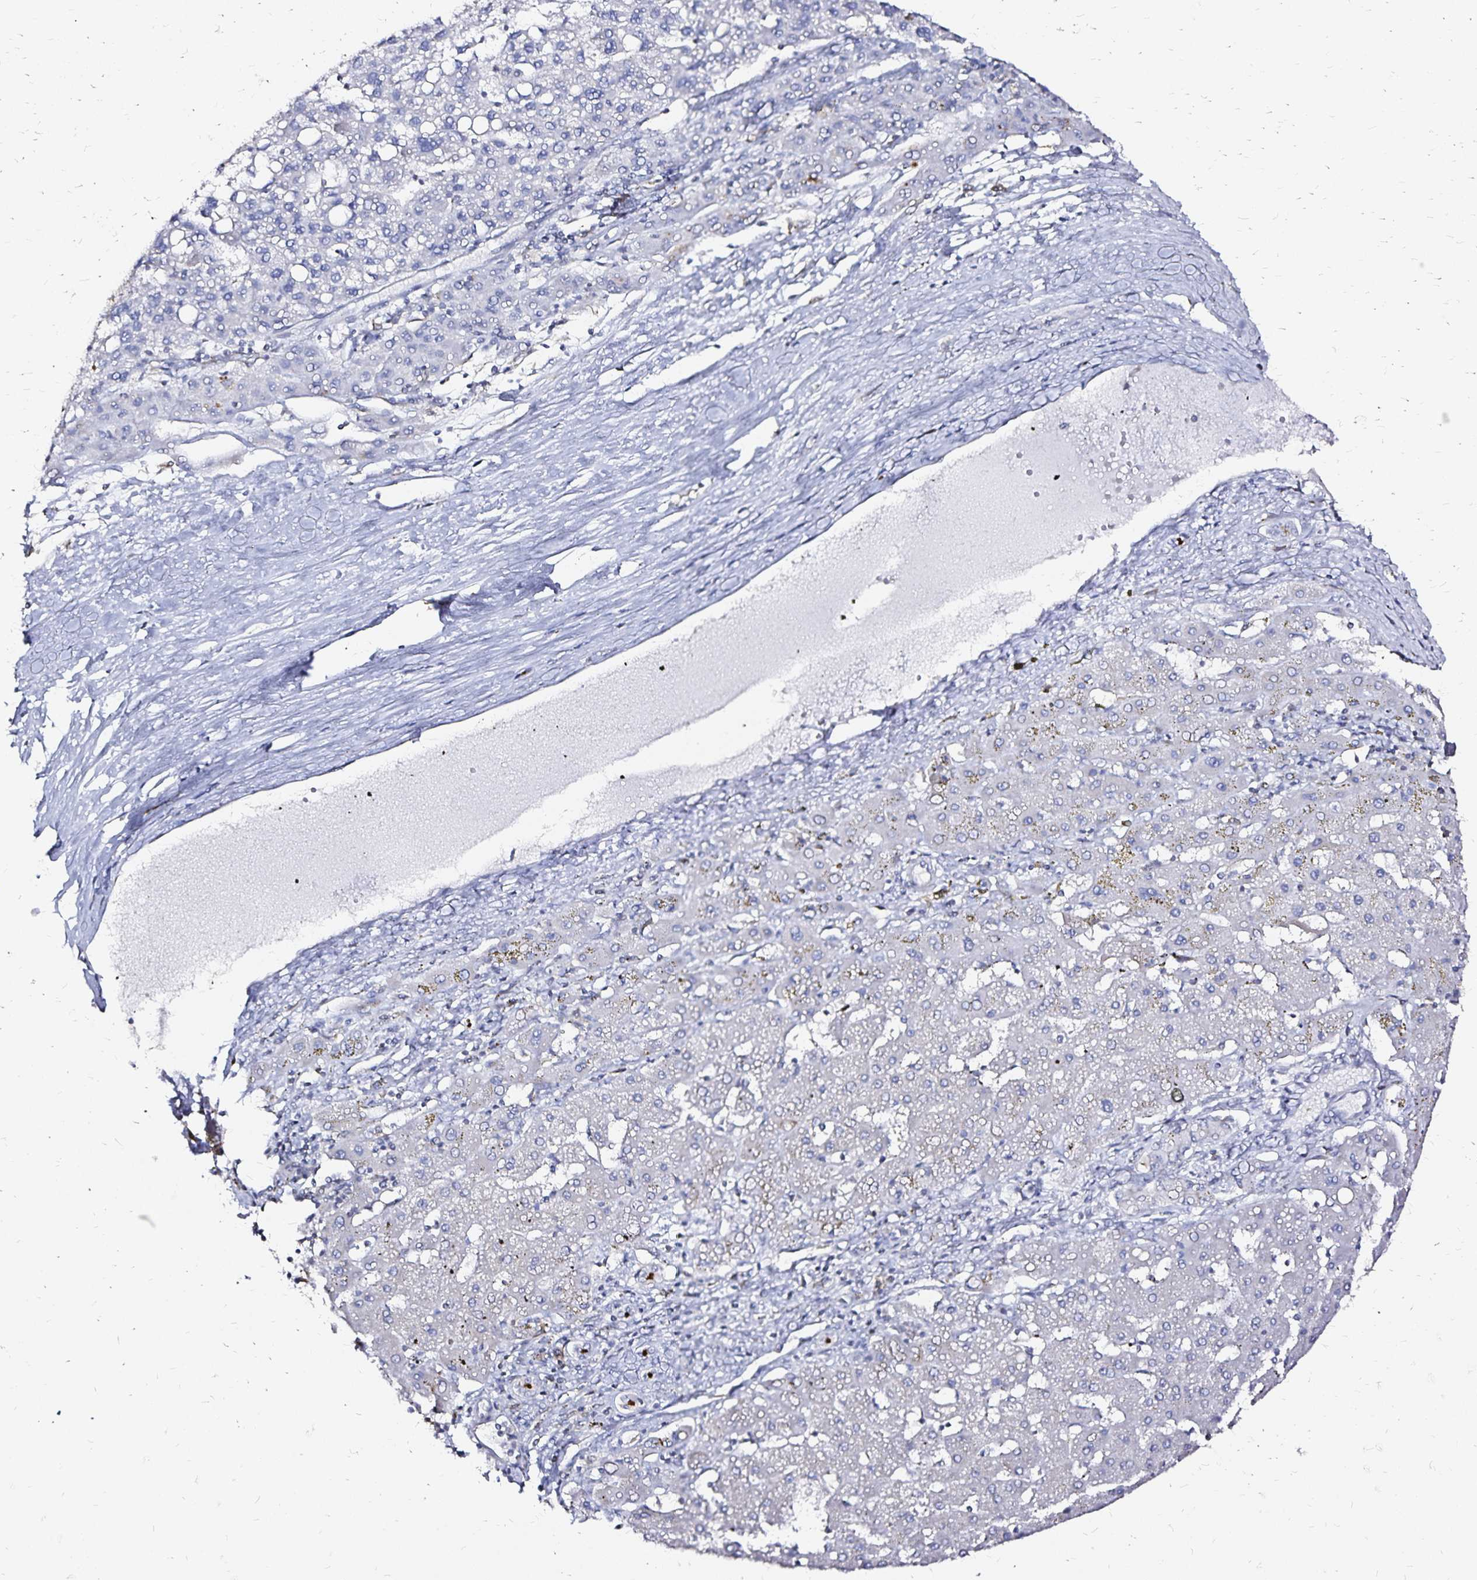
{"staining": {"intensity": "negative", "quantity": "none", "location": "none"}, "tissue": "liver cancer", "cell_type": "Tumor cells", "image_type": "cancer", "snomed": [{"axis": "morphology", "description": "Carcinoma, Hepatocellular, NOS"}, {"axis": "topography", "description": "Liver"}], "caption": "Photomicrograph shows no protein staining in tumor cells of liver hepatocellular carcinoma tissue.", "gene": "SLC5A1", "patient": {"sex": "female", "age": 82}}